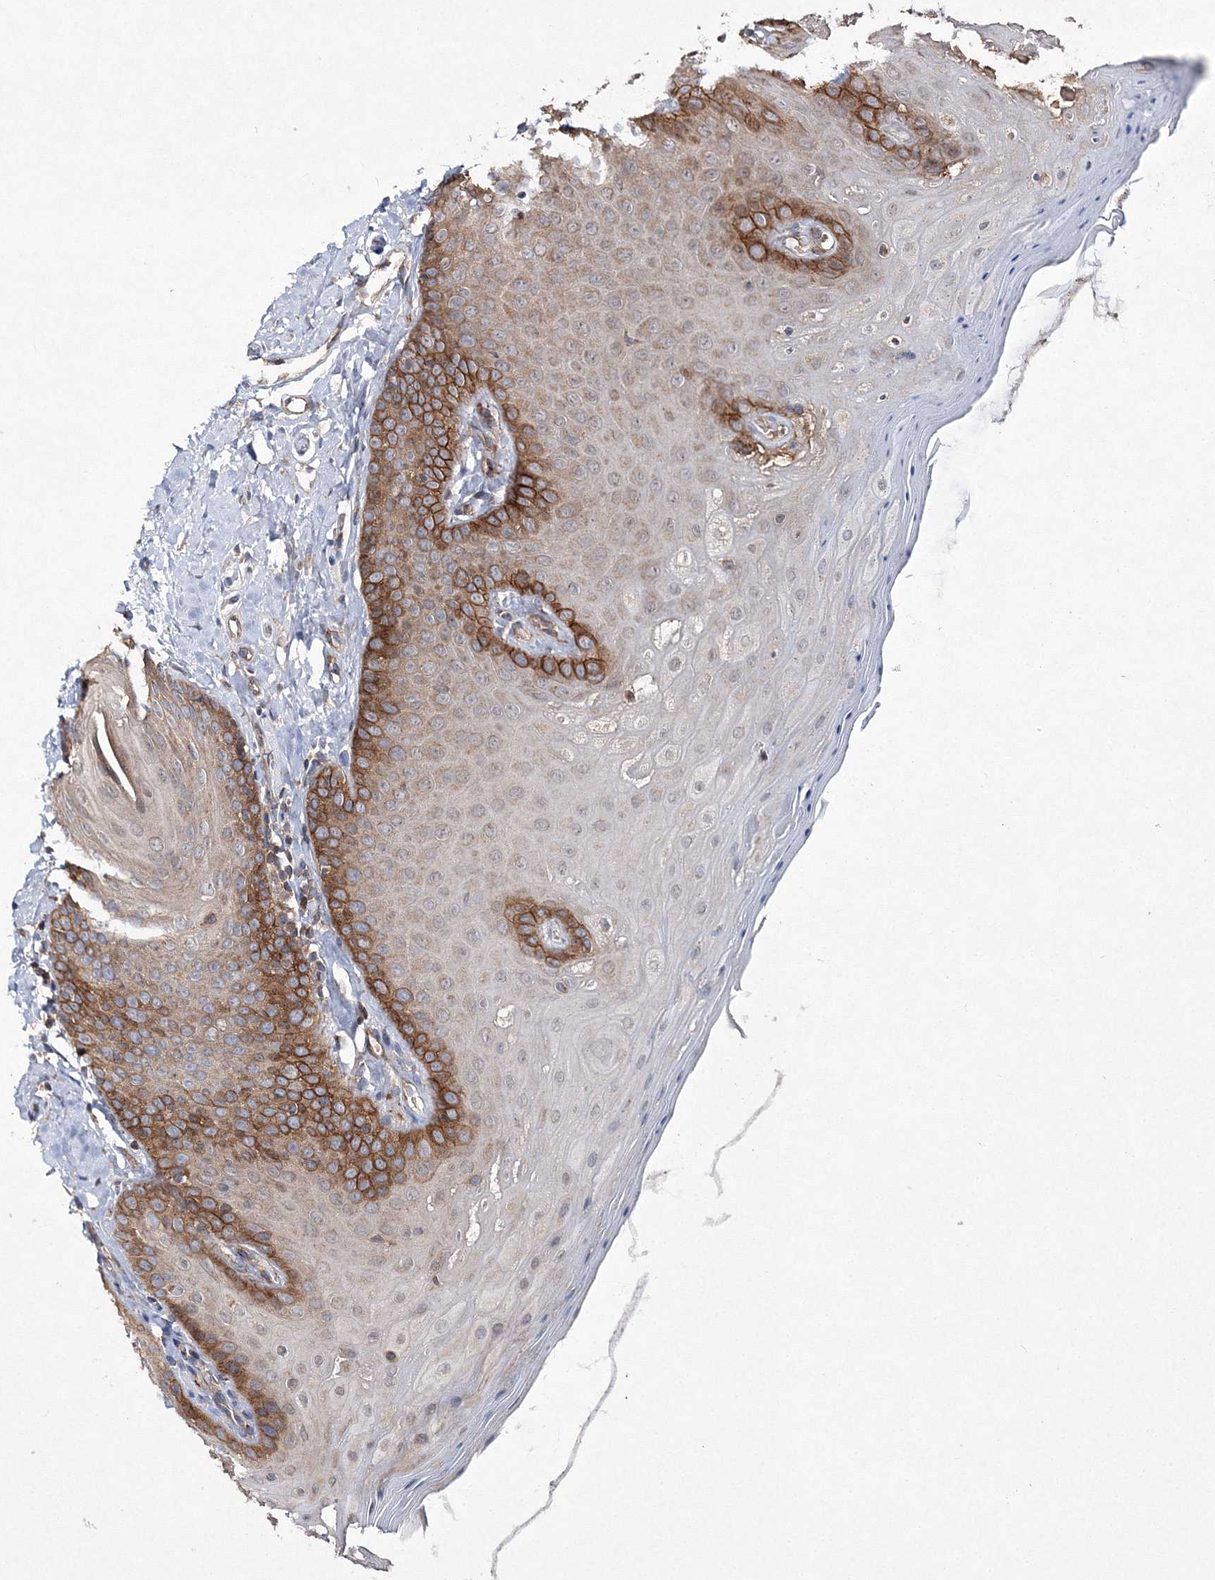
{"staining": {"intensity": "moderate", "quantity": "25%-75%", "location": "cytoplasmic/membranous"}, "tissue": "oral mucosa", "cell_type": "Squamous epithelial cells", "image_type": "normal", "snomed": [{"axis": "morphology", "description": "Normal tissue, NOS"}, {"axis": "topography", "description": "Oral tissue"}], "caption": "The image demonstrates immunohistochemical staining of benign oral mucosa. There is moderate cytoplasmic/membranous positivity is seen in about 25%-75% of squamous epithelial cells. The protein of interest is shown in brown color, while the nuclei are stained blue.", "gene": "DNAJC13", "patient": {"sex": "female", "age": 31}}